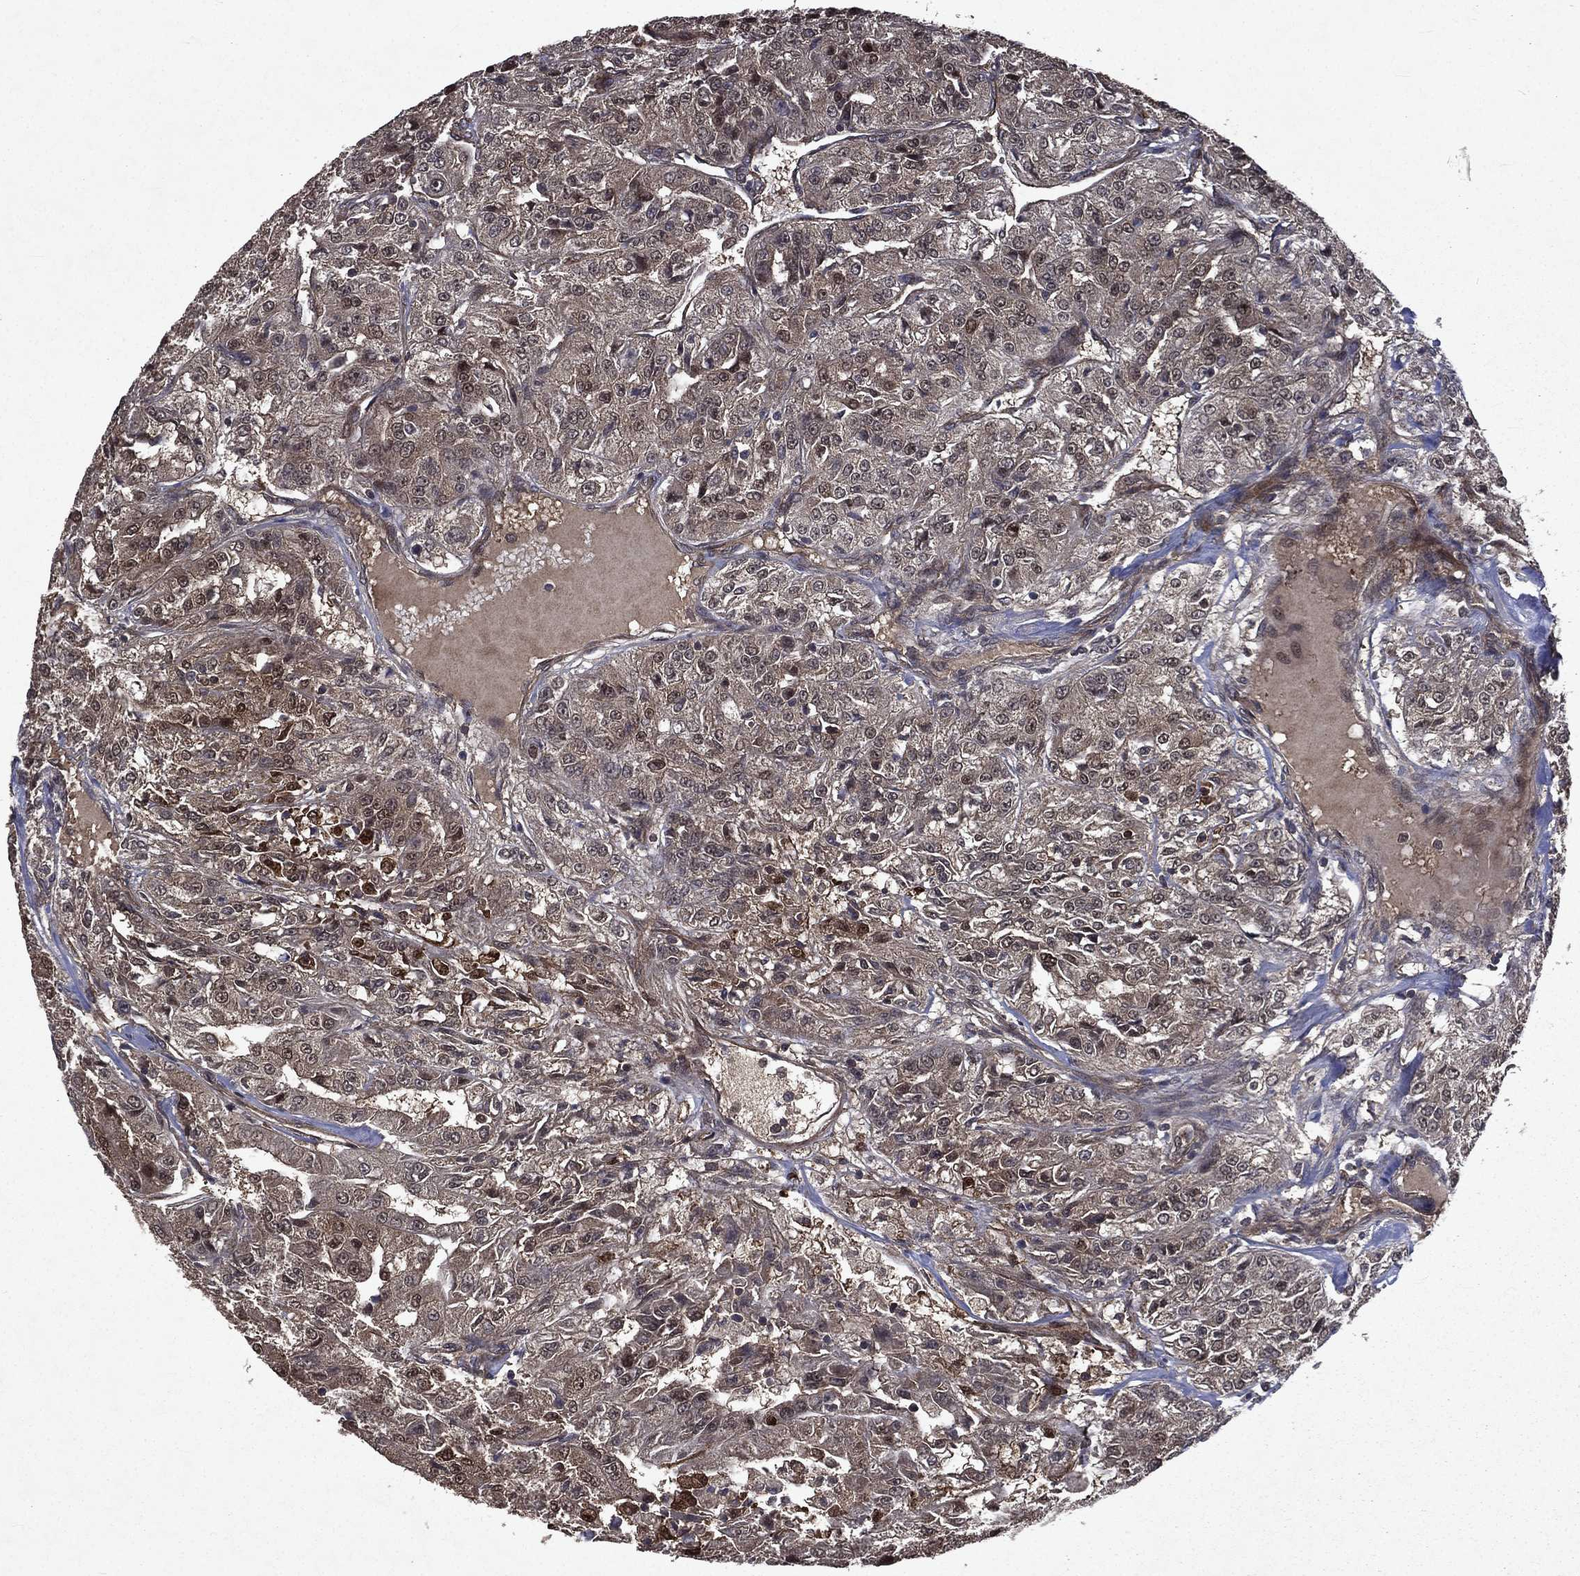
{"staining": {"intensity": "moderate", "quantity": "<25%", "location": "cytoplasmic/membranous,nuclear"}, "tissue": "renal cancer", "cell_type": "Tumor cells", "image_type": "cancer", "snomed": [{"axis": "morphology", "description": "Adenocarcinoma, NOS"}, {"axis": "topography", "description": "Kidney"}], "caption": "Immunohistochemistry photomicrograph of neoplastic tissue: human adenocarcinoma (renal) stained using immunohistochemistry (IHC) demonstrates low levels of moderate protein expression localized specifically in the cytoplasmic/membranous and nuclear of tumor cells, appearing as a cytoplasmic/membranous and nuclear brown color.", "gene": "FGD1", "patient": {"sex": "female", "age": 63}}